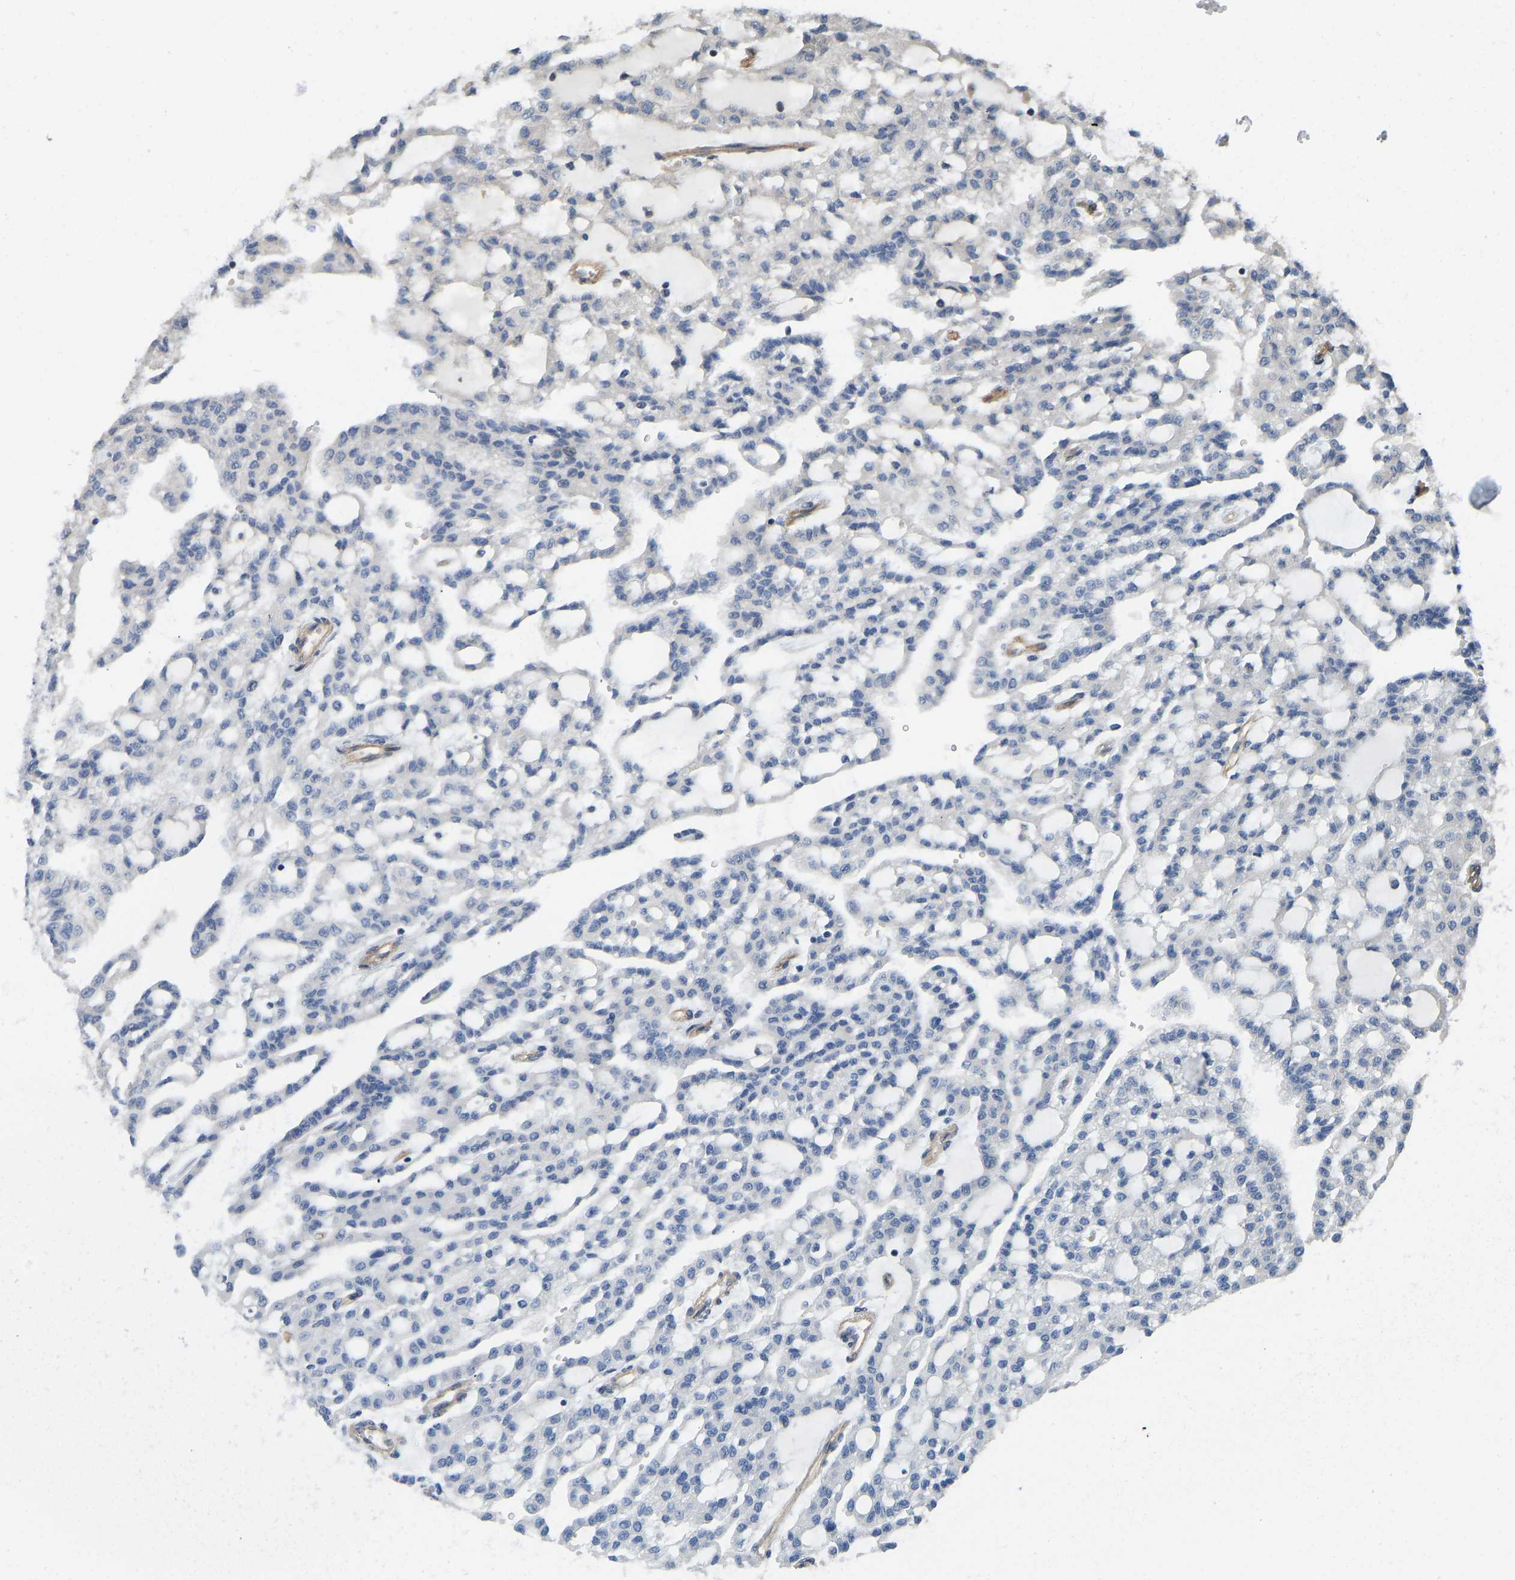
{"staining": {"intensity": "negative", "quantity": "none", "location": "none"}, "tissue": "renal cancer", "cell_type": "Tumor cells", "image_type": "cancer", "snomed": [{"axis": "morphology", "description": "Adenocarcinoma, NOS"}, {"axis": "topography", "description": "Kidney"}], "caption": "Renal cancer (adenocarcinoma) was stained to show a protein in brown. There is no significant expression in tumor cells.", "gene": "ELMO2", "patient": {"sex": "male", "age": 63}}